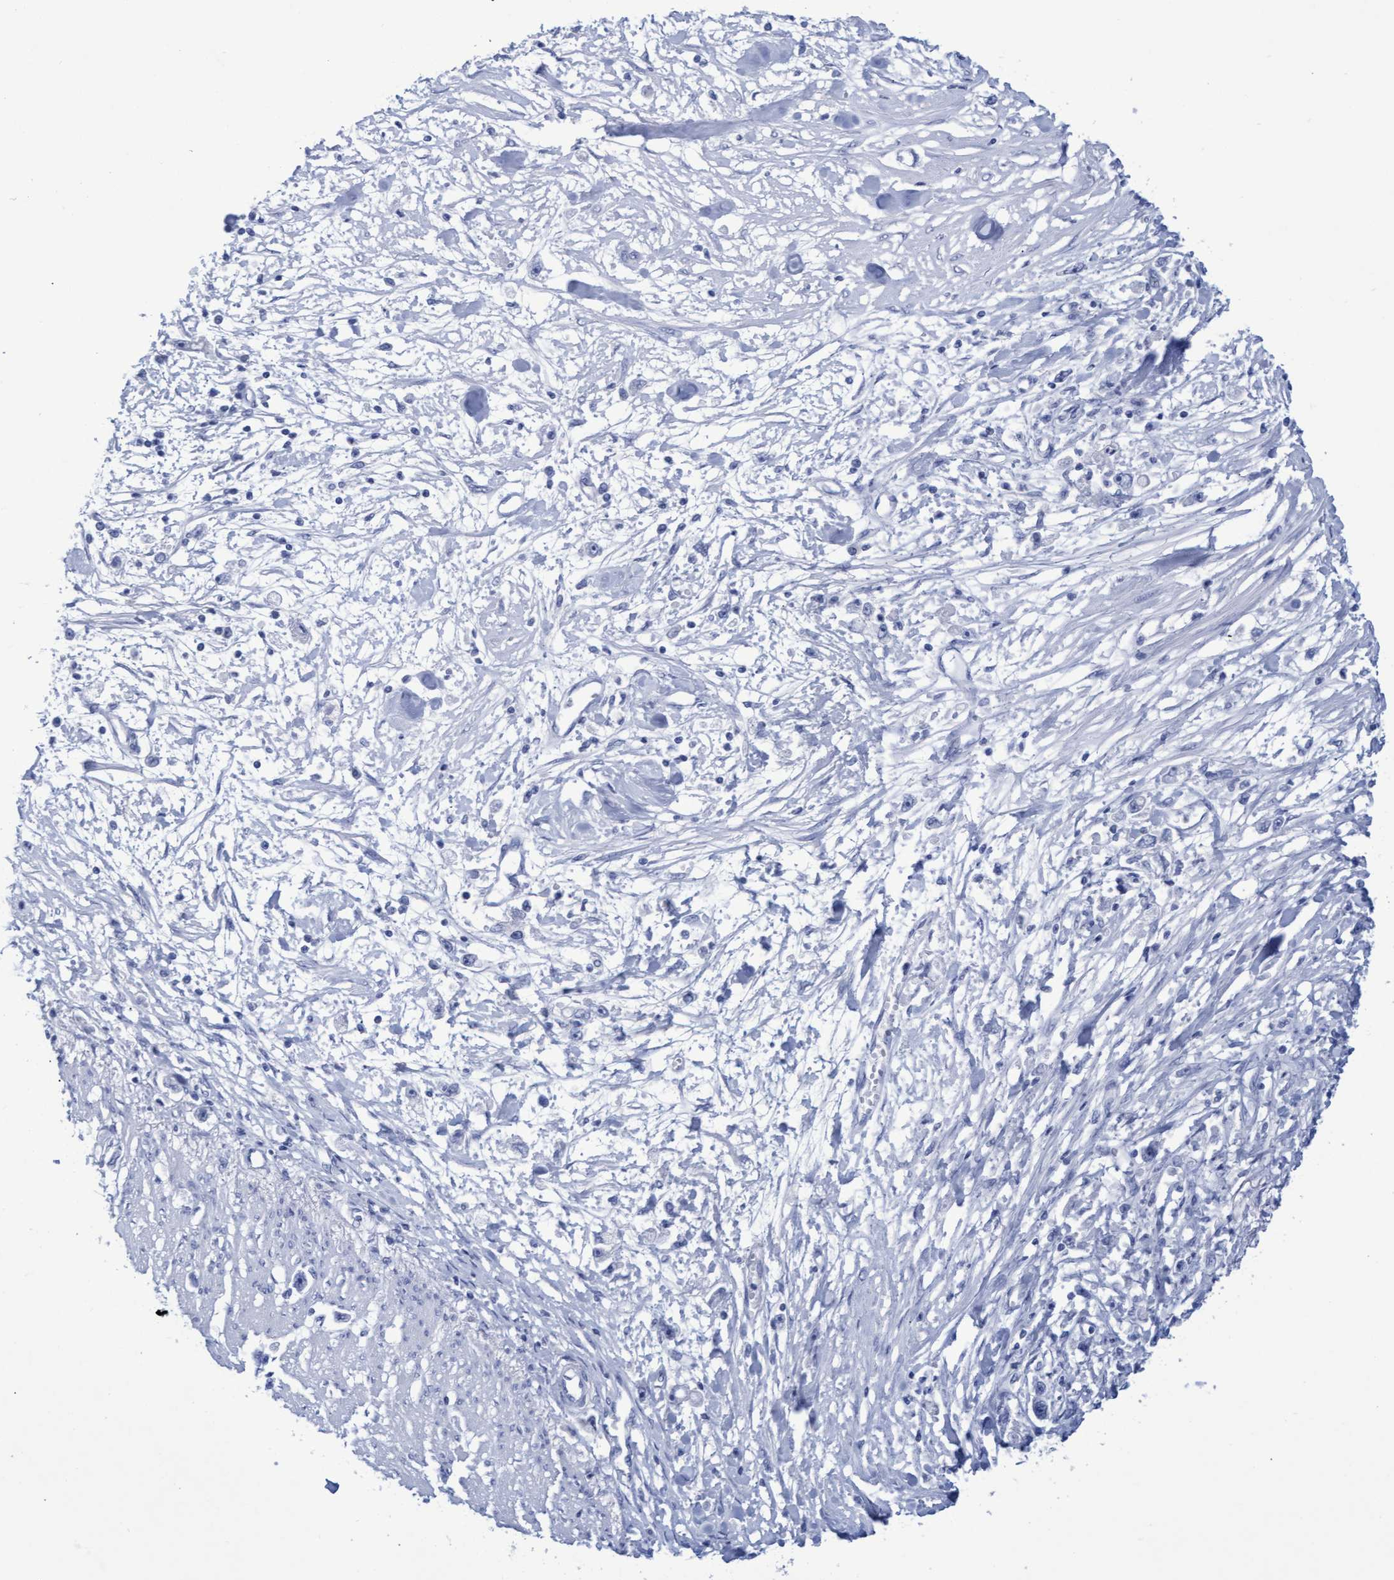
{"staining": {"intensity": "negative", "quantity": "none", "location": "none"}, "tissue": "stomach cancer", "cell_type": "Tumor cells", "image_type": "cancer", "snomed": [{"axis": "morphology", "description": "Adenocarcinoma, NOS"}, {"axis": "topography", "description": "Stomach"}], "caption": "Immunohistochemistry of human stomach cancer (adenocarcinoma) demonstrates no positivity in tumor cells. (Immunohistochemistry (ihc), brightfield microscopy, high magnification).", "gene": "INSL6", "patient": {"sex": "female", "age": 59}}